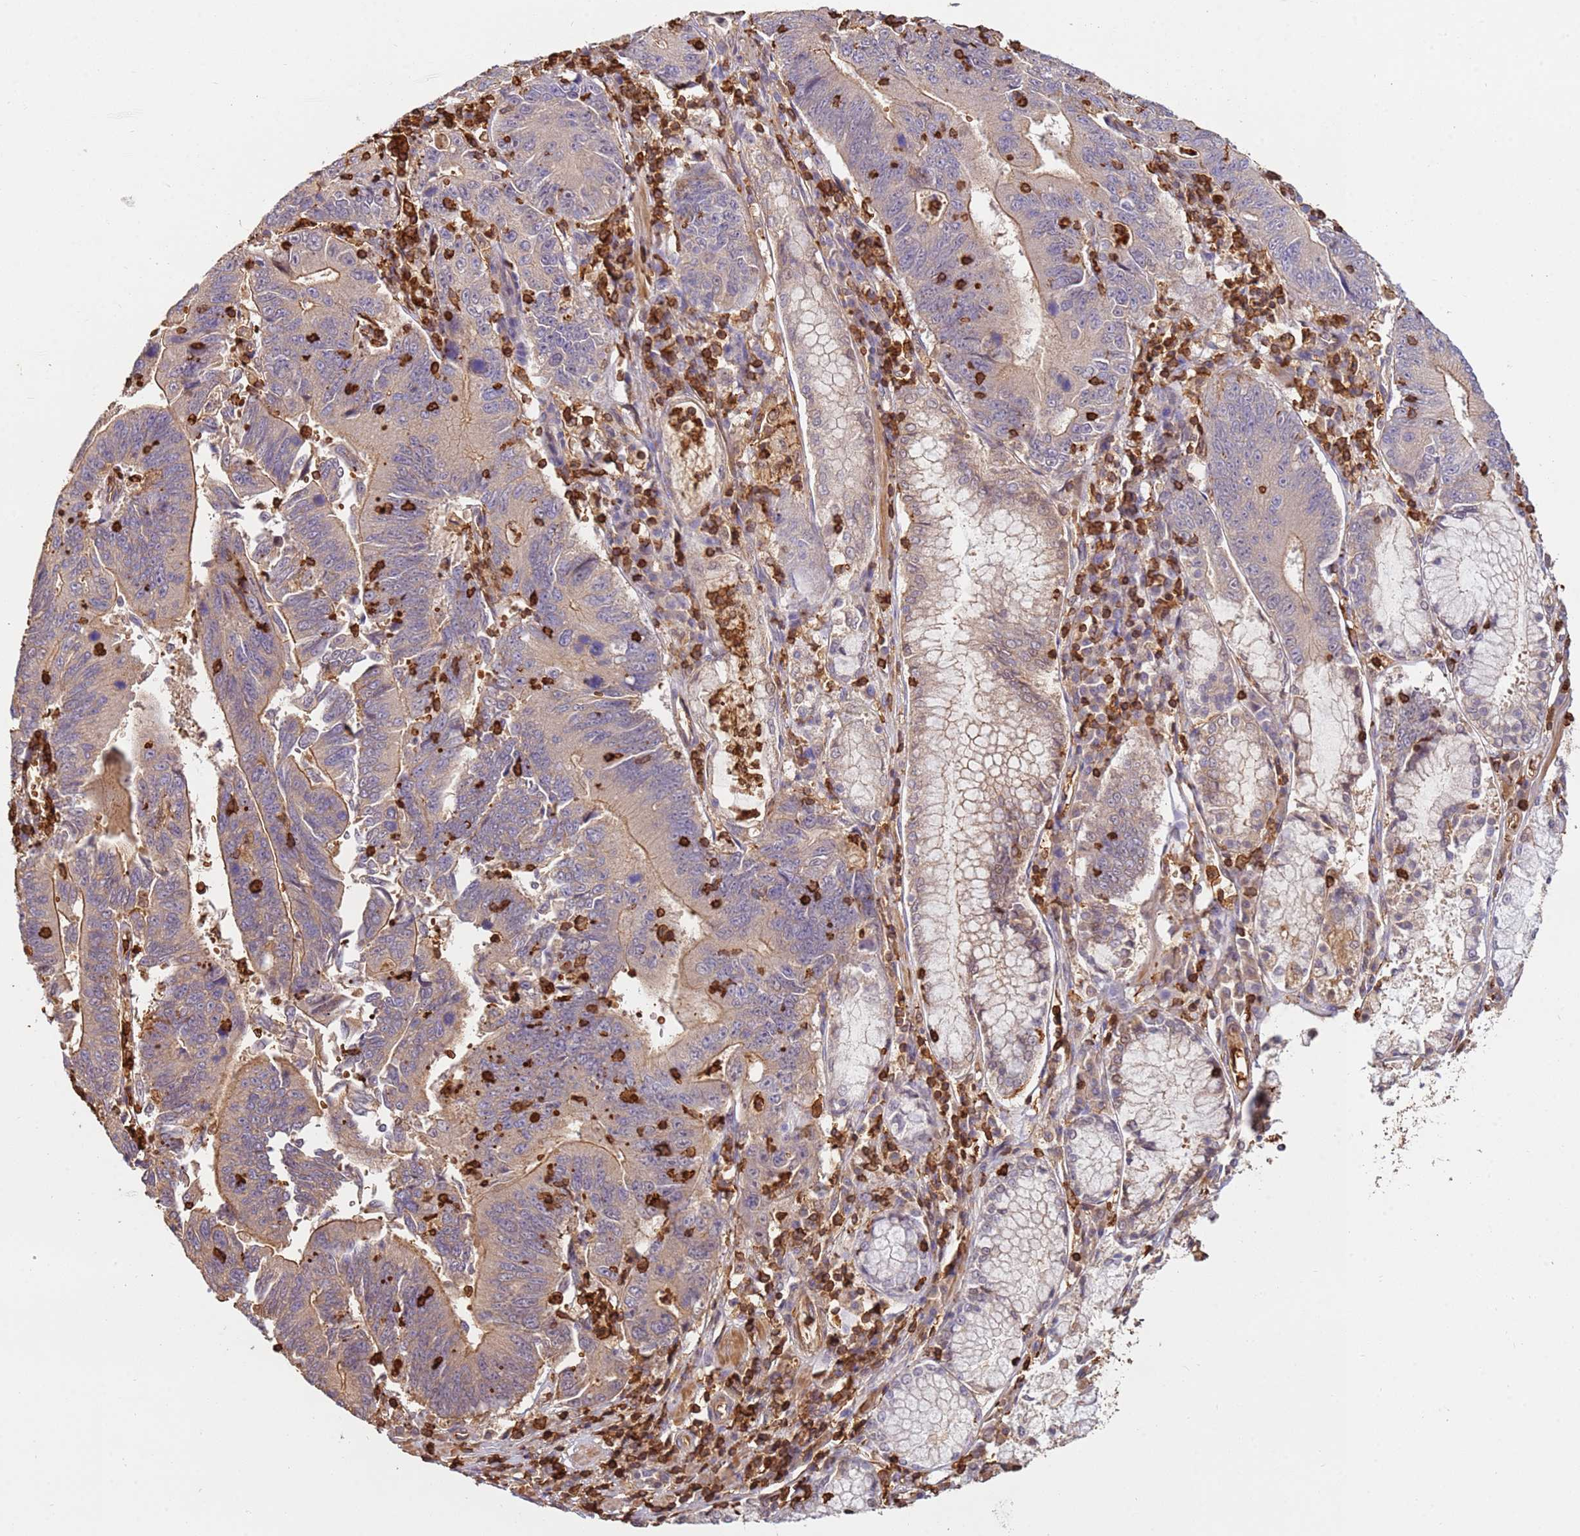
{"staining": {"intensity": "weak", "quantity": "25%-75%", "location": "cytoplasmic/membranous"}, "tissue": "stomach cancer", "cell_type": "Tumor cells", "image_type": "cancer", "snomed": [{"axis": "morphology", "description": "Adenocarcinoma, NOS"}, {"axis": "topography", "description": "Stomach"}], "caption": "A high-resolution micrograph shows immunohistochemistry staining of adenocarcinoma (stomach), which displays weak cytoplasmic/membranous positivity in about 25%-75% of tumor cells.", "gene": "OR6P1", "patient": {"sex": "male", "age": 59}}